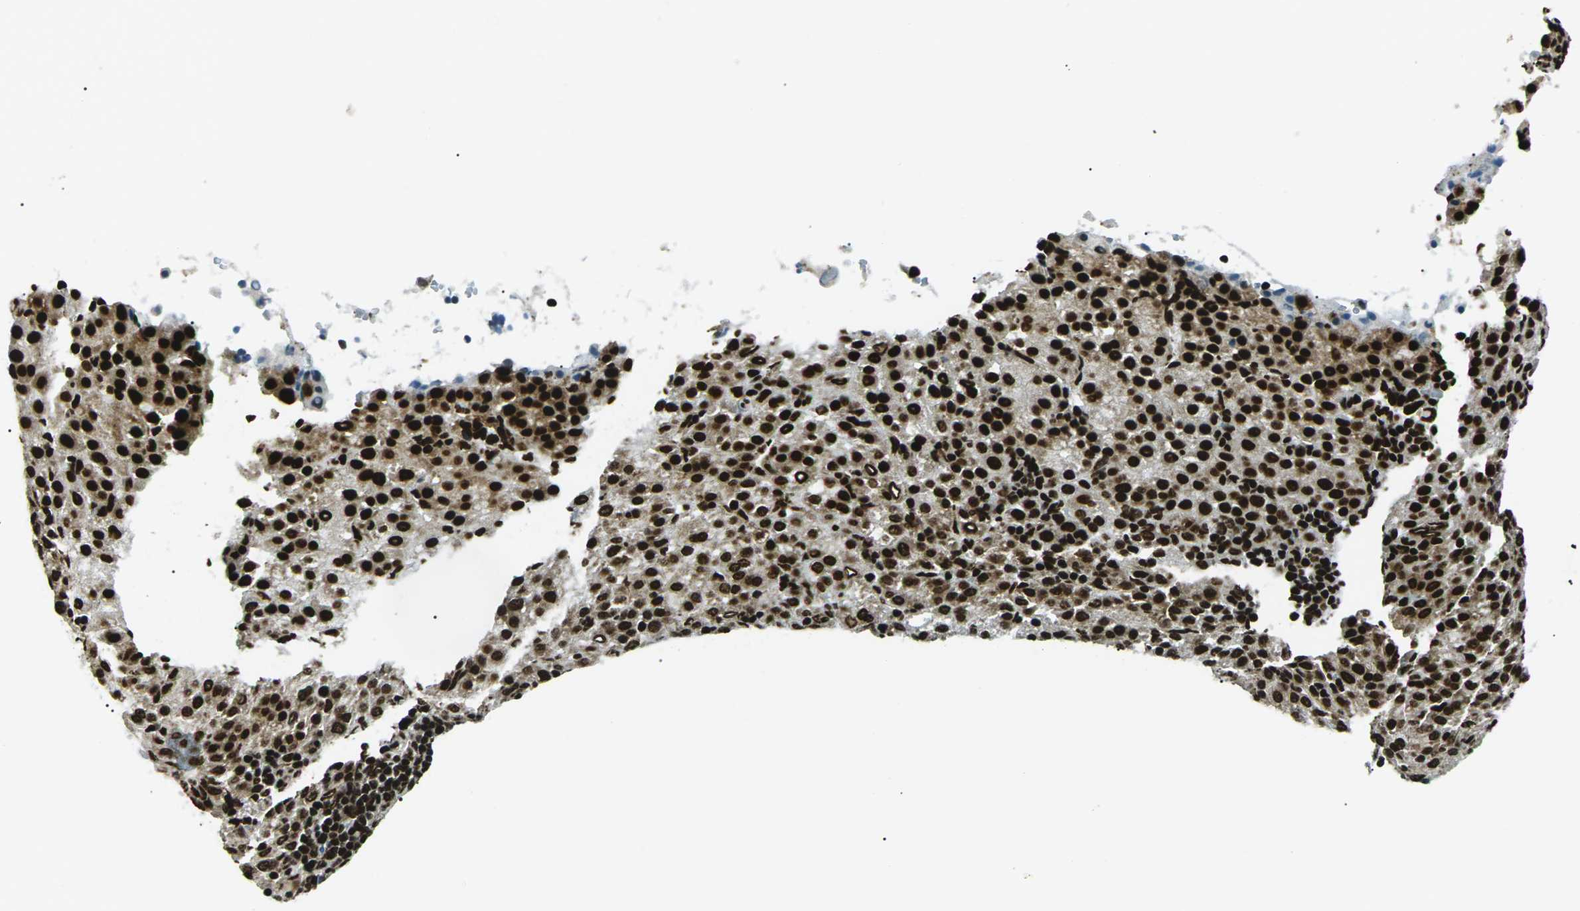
{"staining": {"intensity": "strong", "quantity": ">75%", "location": "nuclear"}, "tissue": "liver cancer", "cell_type": "Tumor cells", "image_type": "cancer", "snomed": [{"axis": "morphology", "description": "Carcinoma, Hepatocellular, NOS"}, {"axis": "topography", "description": "Liver"}], "caption": "A micrograph of human liver cancer (hepatocellular carcinoma) stained for a protein reveals strong nuclear brown staining in tumor cells. Using DAB (3,3'-diaminobenzidine) (brown) and hematoxylin (blue) stains, captured at high magnification using brightfield microscopy.", "gene": "HNRNPK", "patient": {"sex": "female", "age": 58}}